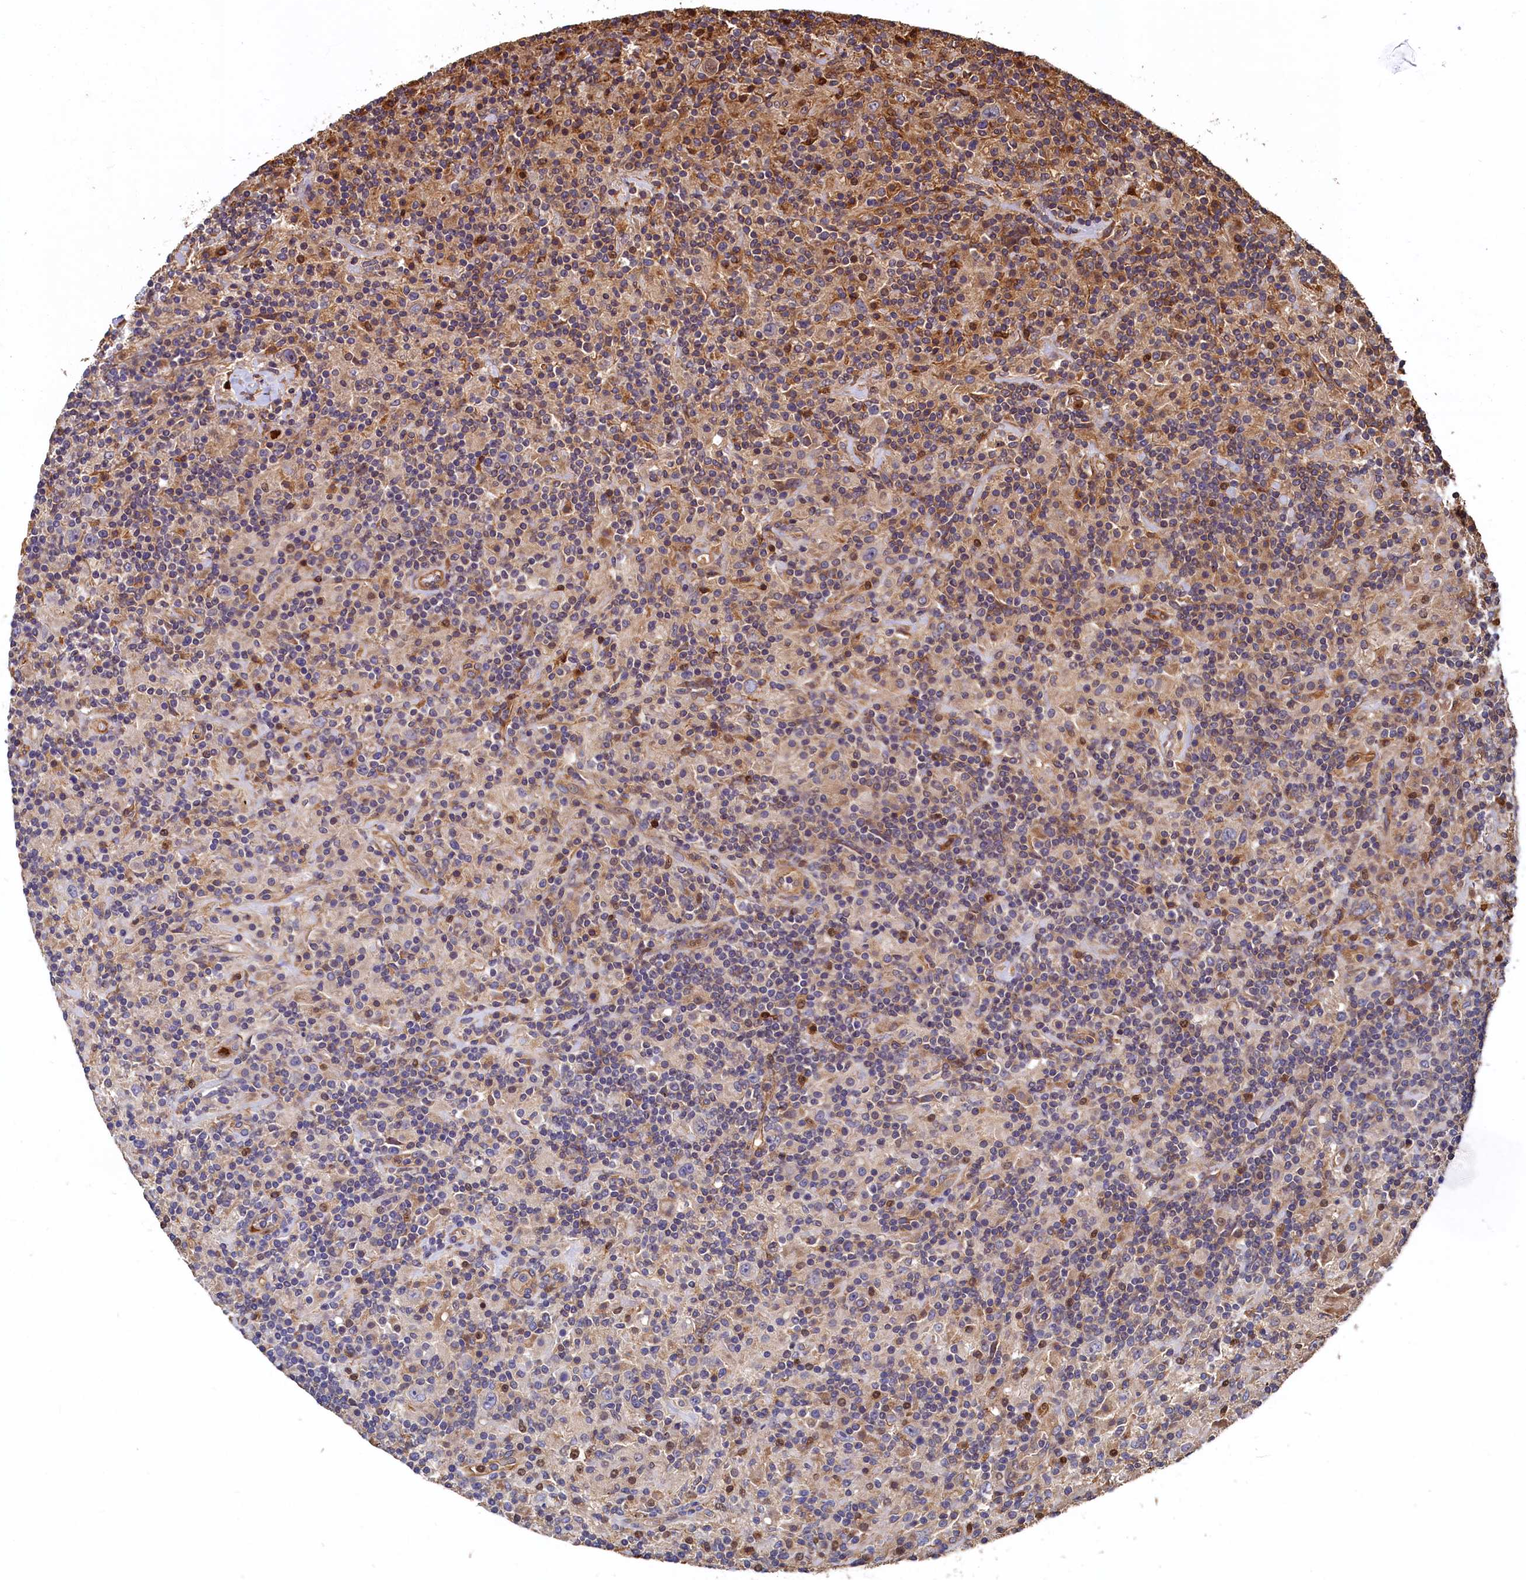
{"staining": {"intensity": "negative", "quantity": "none", "location": "none"}, "tissue": "lymphoma", "cell_type": "Tumor cells", "image_type": "cancer", "snomed": [{"axis": "morphology", "description": "Hodgkin's disease, NOS"}, {"axis": "topography", "description": "Lymph node"}], "caption": "The histopathology image exhibits no staining of tumor cells in Hodgkin's disease.", "gene": "CCDC102B", "patient": {"sex": "male", "age": 70}}